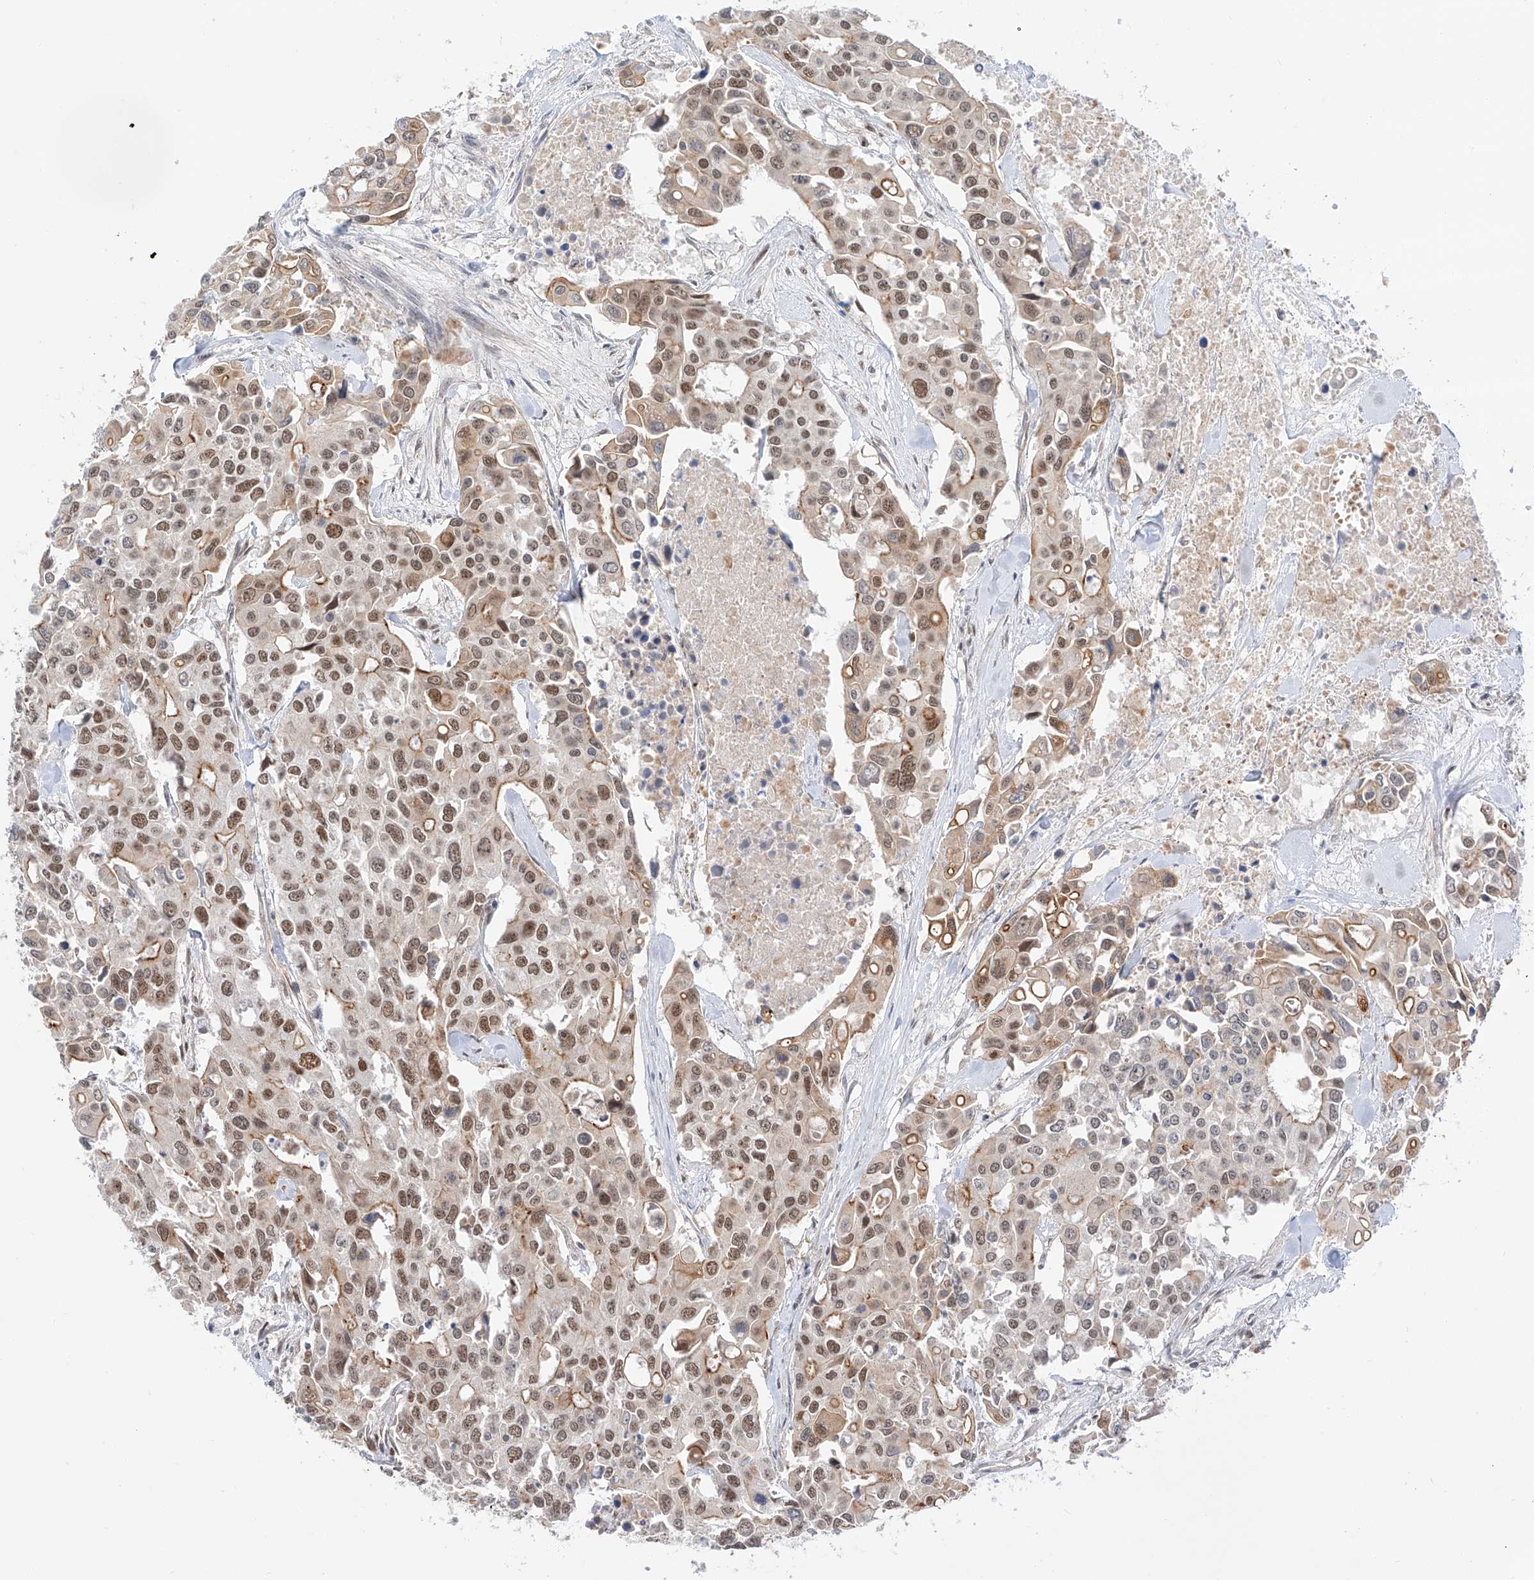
{"staining": {"intensity": "moderate", "quantity": ">75%", "location": "nuclear"}, "tissue": "colorectal cancer", "cell_type": "Tumor cells", "image_type": "cancer", "snomed": [{"axis": "morphology", "description": "Adenocarcinoma, NOS"}, {"axis": "topography", "description": "Colon"}], "caption": "A micrograph of human adenocarcinoma (colorectal) stained for a protein displays moderate nuclear brown staining in tumor cells.", "gene": "POGK", "patient": {"sex": "male", "age": 77}}